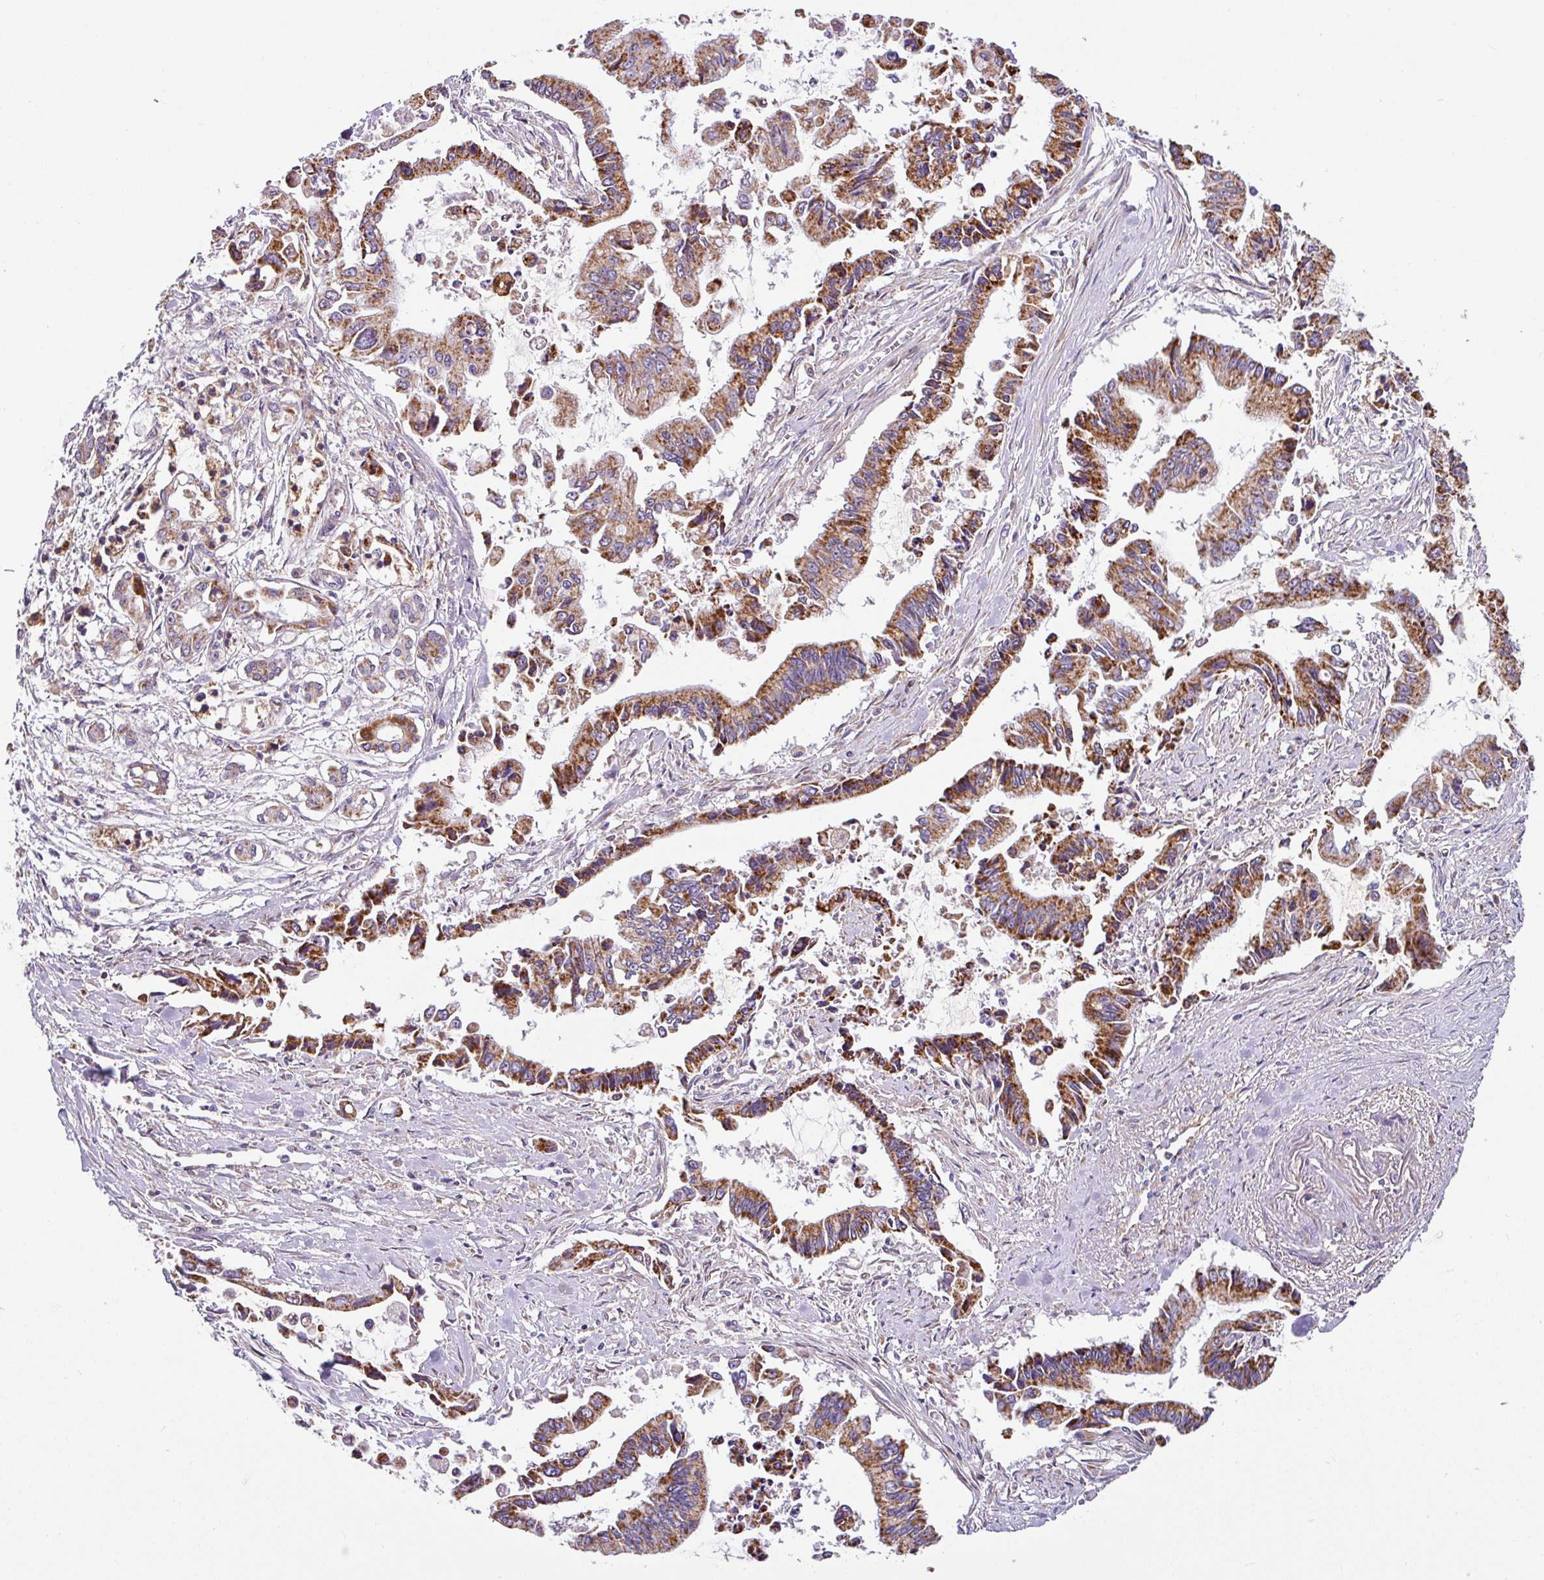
{"staining": {"intensity": "strong", "quantity": ">75%", "location": "cytoplasmic/membranous"}, "tissue": "pancreatic cancer", "cell_type": "Tumor cells", "image_type": "cancer", "snomed": [{"axis": "morphology", "description": "Adenocarcinoma, NOS"}, {"axis": "topography", "description": "Pancreas"}], "caption": "Tumor cells exhibit strong cytoplasmic/membranous positivity in about >75% of cells in pancreatic adenocarcinoma. (Brightfield microscopy of DAB IHC at high magnification).", "gene": "SARS2", "patient": {"sex": "male", "age": 84}}